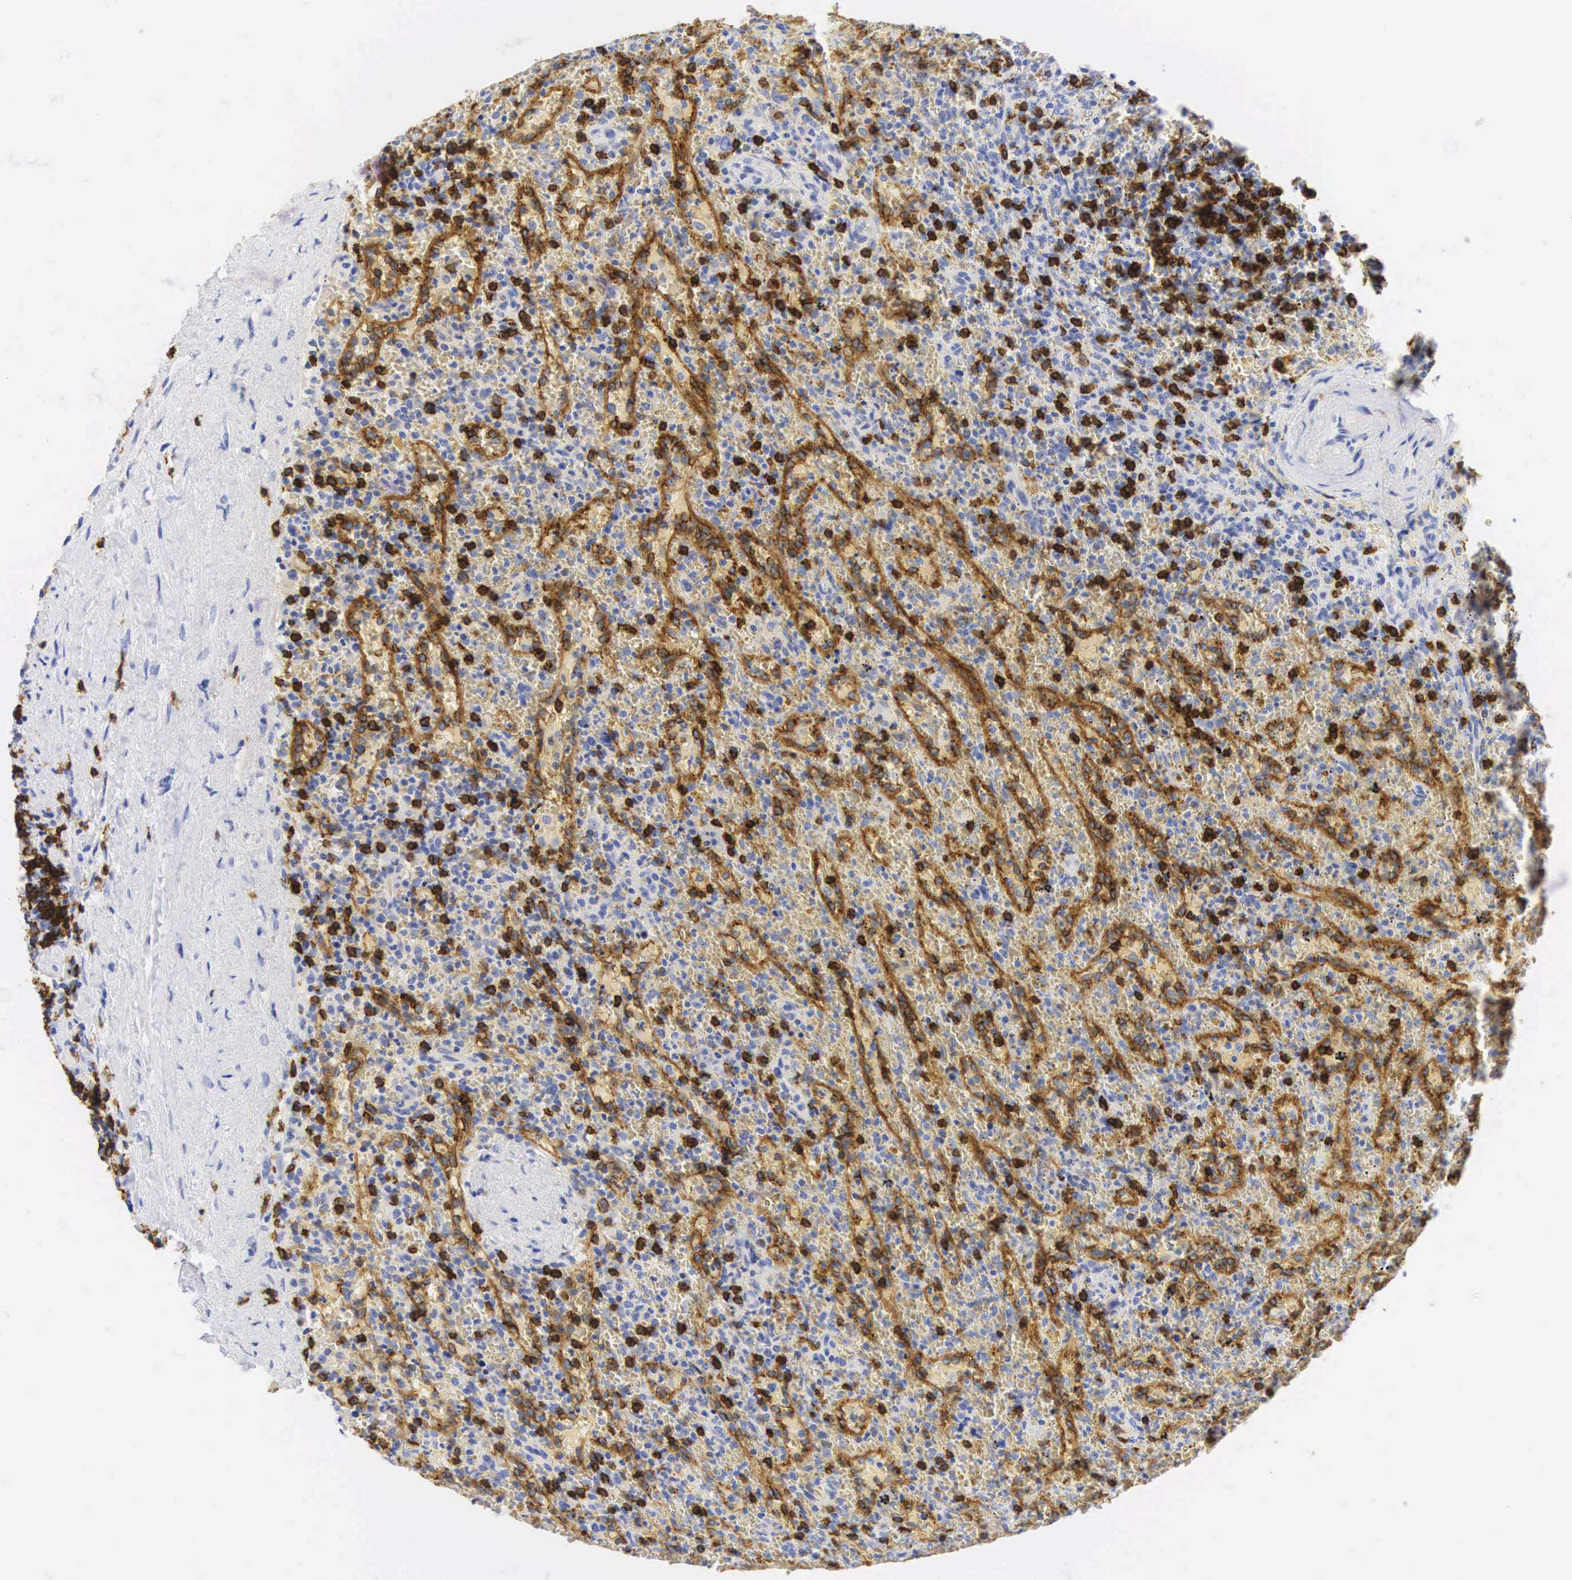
{"staining": {"intensity": "strong", "quantity": "<25%", "location": "cytoplasmic/membranous,nuclear"}, "tissue": "lymphoma", "cell_type": "Tumor cells", "image_type": "cancer", "snomed": [{"axis": "morphology", "description": "Malignant lymphoma, non-Hodgkin's type, High grade"}, {"axis": "topography", "description": "Spleen"}, {"axis": "topography", "description": "Lymph node"}], "caption": "Approximately <25% of tumor cells in high-grade malignant lymphoma, non-Hodgkin's type display strong cytoplasmic/membranous and nuclear protein staining as visualized by brown immunohistochemical staining.", "gene": "CD8A", "patient": {"sex": "female", "age": 70}}